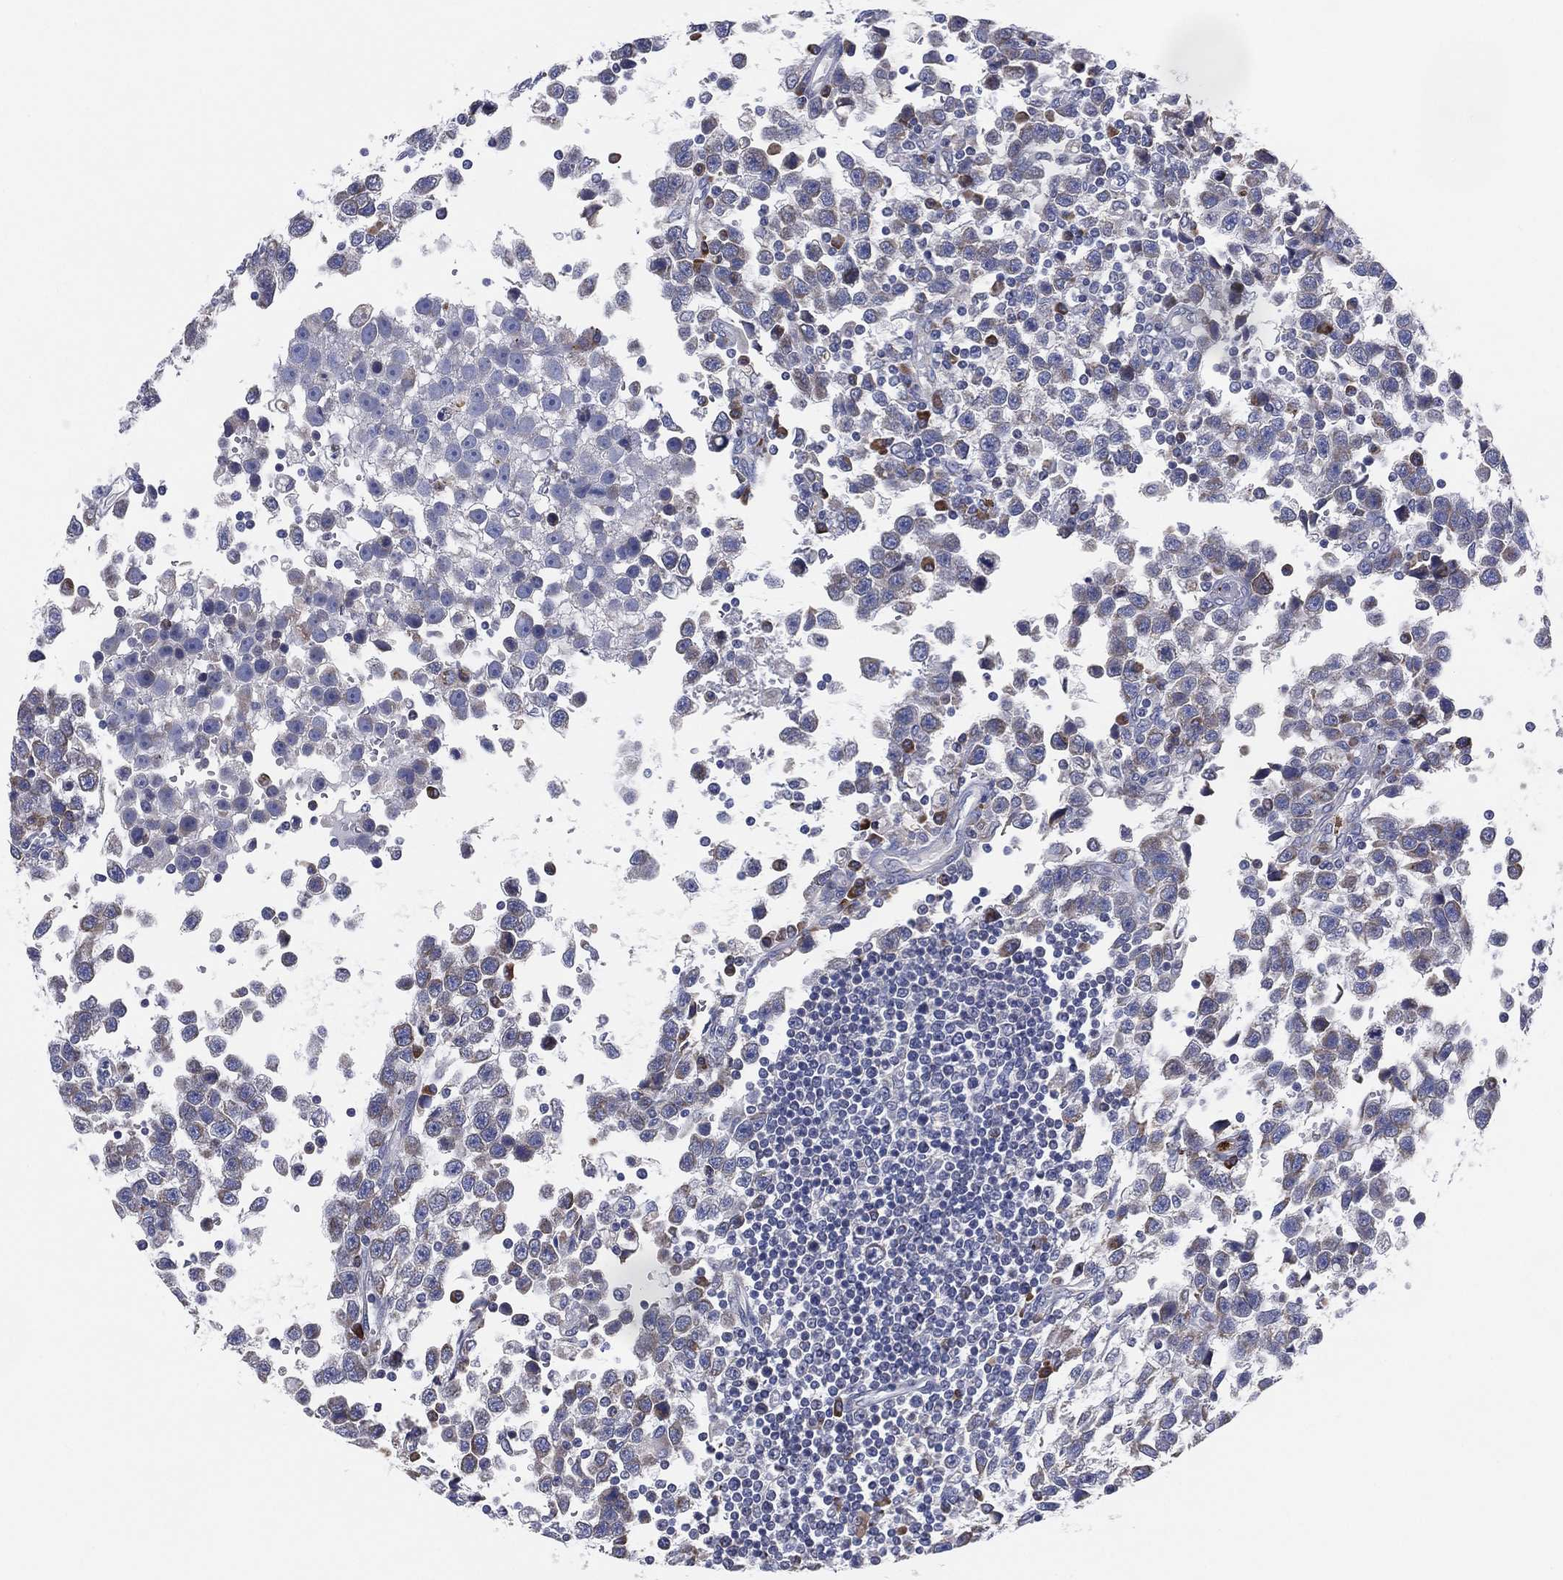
{"staining": {"intensity": "negative", "quantity": "none", "location": "none"}, "tissue": "testis cancer", "cell_type": "Tumor cells", "image_type": "cancer", "snomed": [{"axis": "morphology", "description": "Seminoma, NOS"}, {"axis": "topography", "description": "Testis"}], "caption": "High power microscopy image of an immunohistochemistry (IHC) histopathology image of testis cancer (seminoma), revealing no significant expression in tumor cells.", "gene": "TMEM40", "patient": {"sex": "male", "age": 34}}